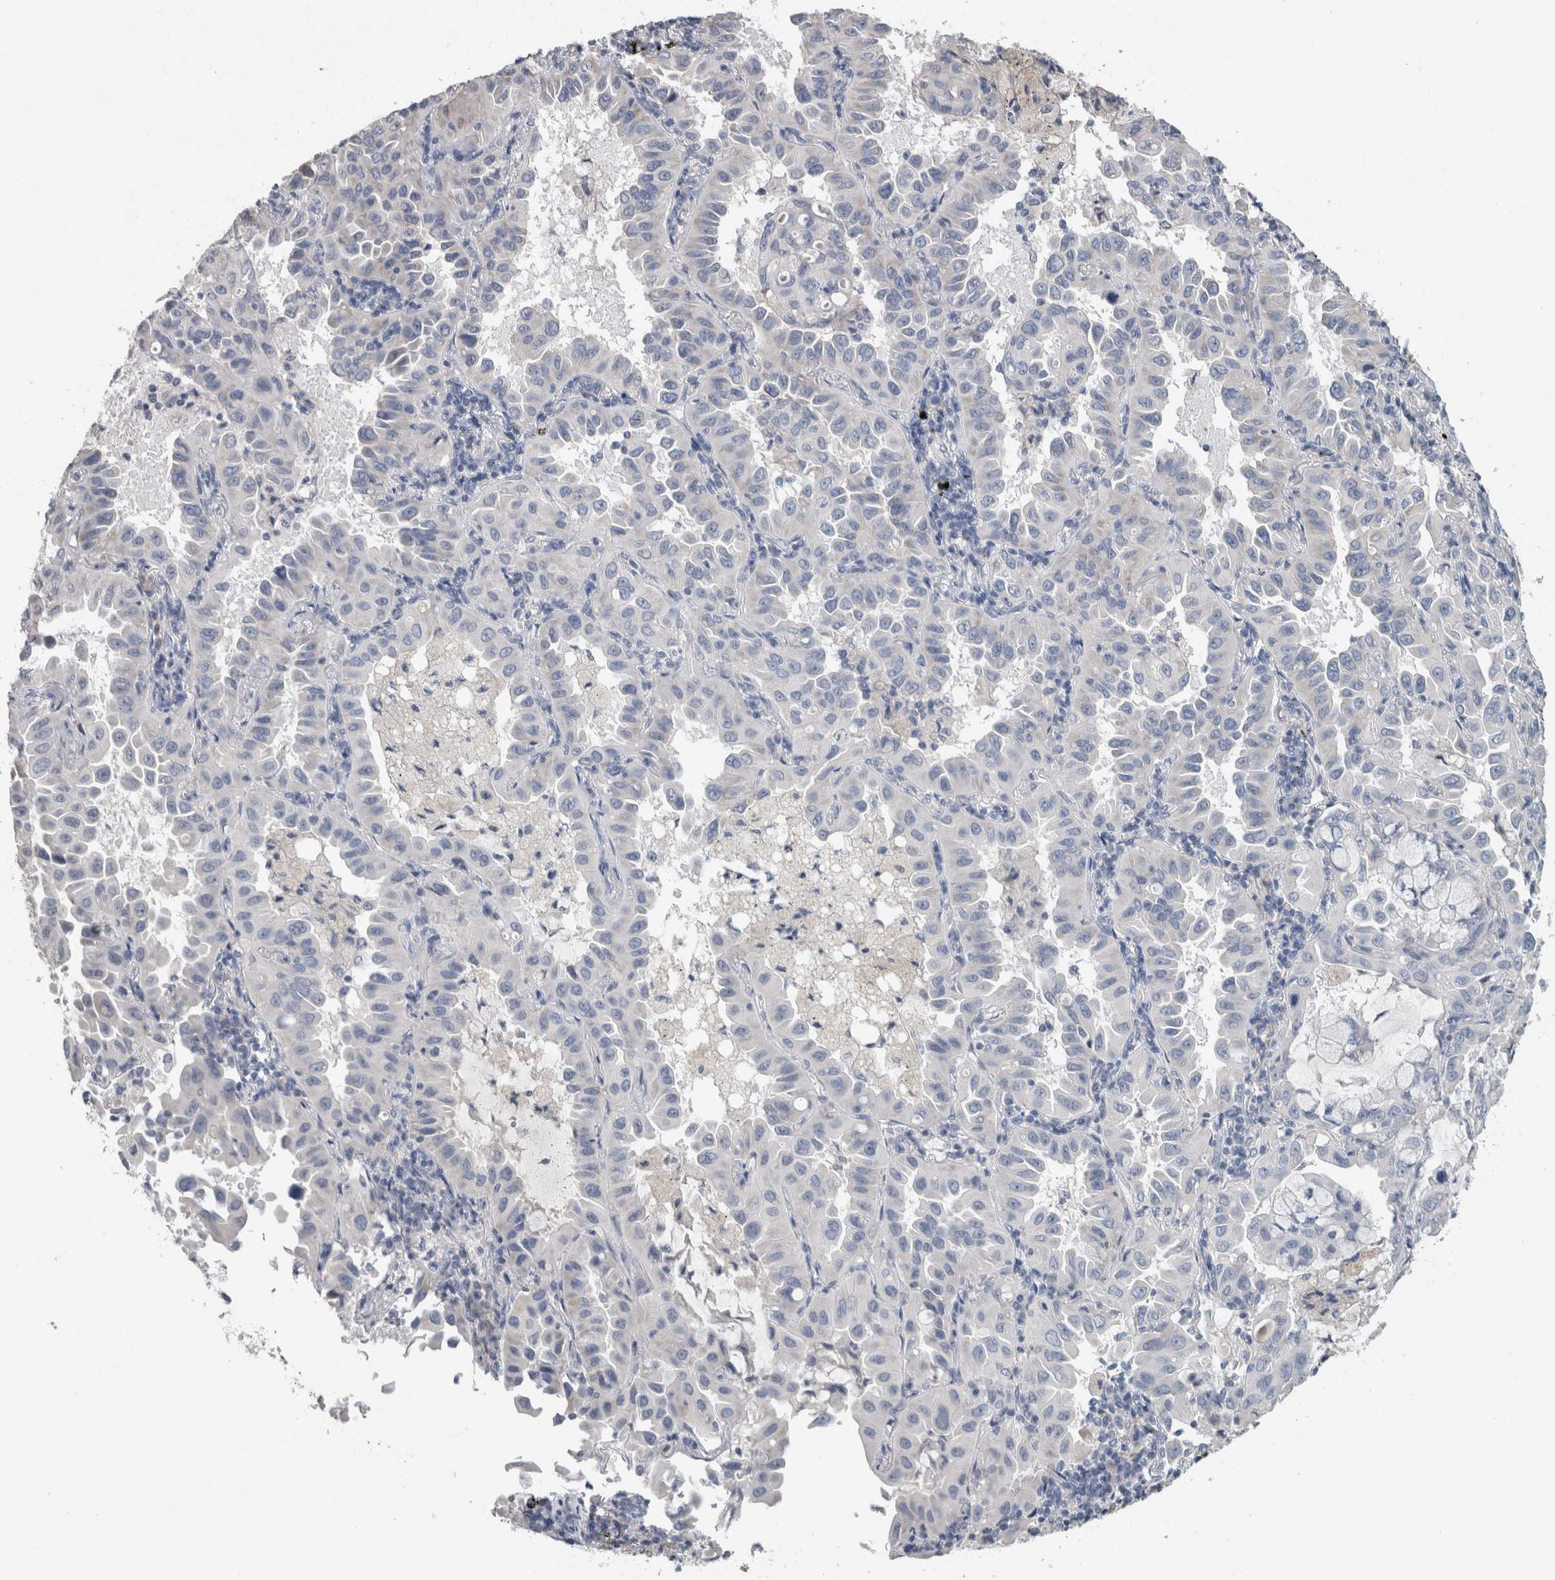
{"staining": {"intensity": "negative", "quantity": "none", "location": "none"}, "tissue": "lung cancer", "cell_type": "Tumor cells", "image_type": "cancer", "snomed": [{"axis": "morphology", "description": "Adenocarcinoma, NOS"}, {"axis": "topography", "description": "Lung"}], "caption": "This is an immunohistochemistry (IHC) photomicrograph of human lung adenocarcinoma. There is no staining in tumor cells.", "gene": "NEFM", "patient": {"sex": "male", "age": 64}}